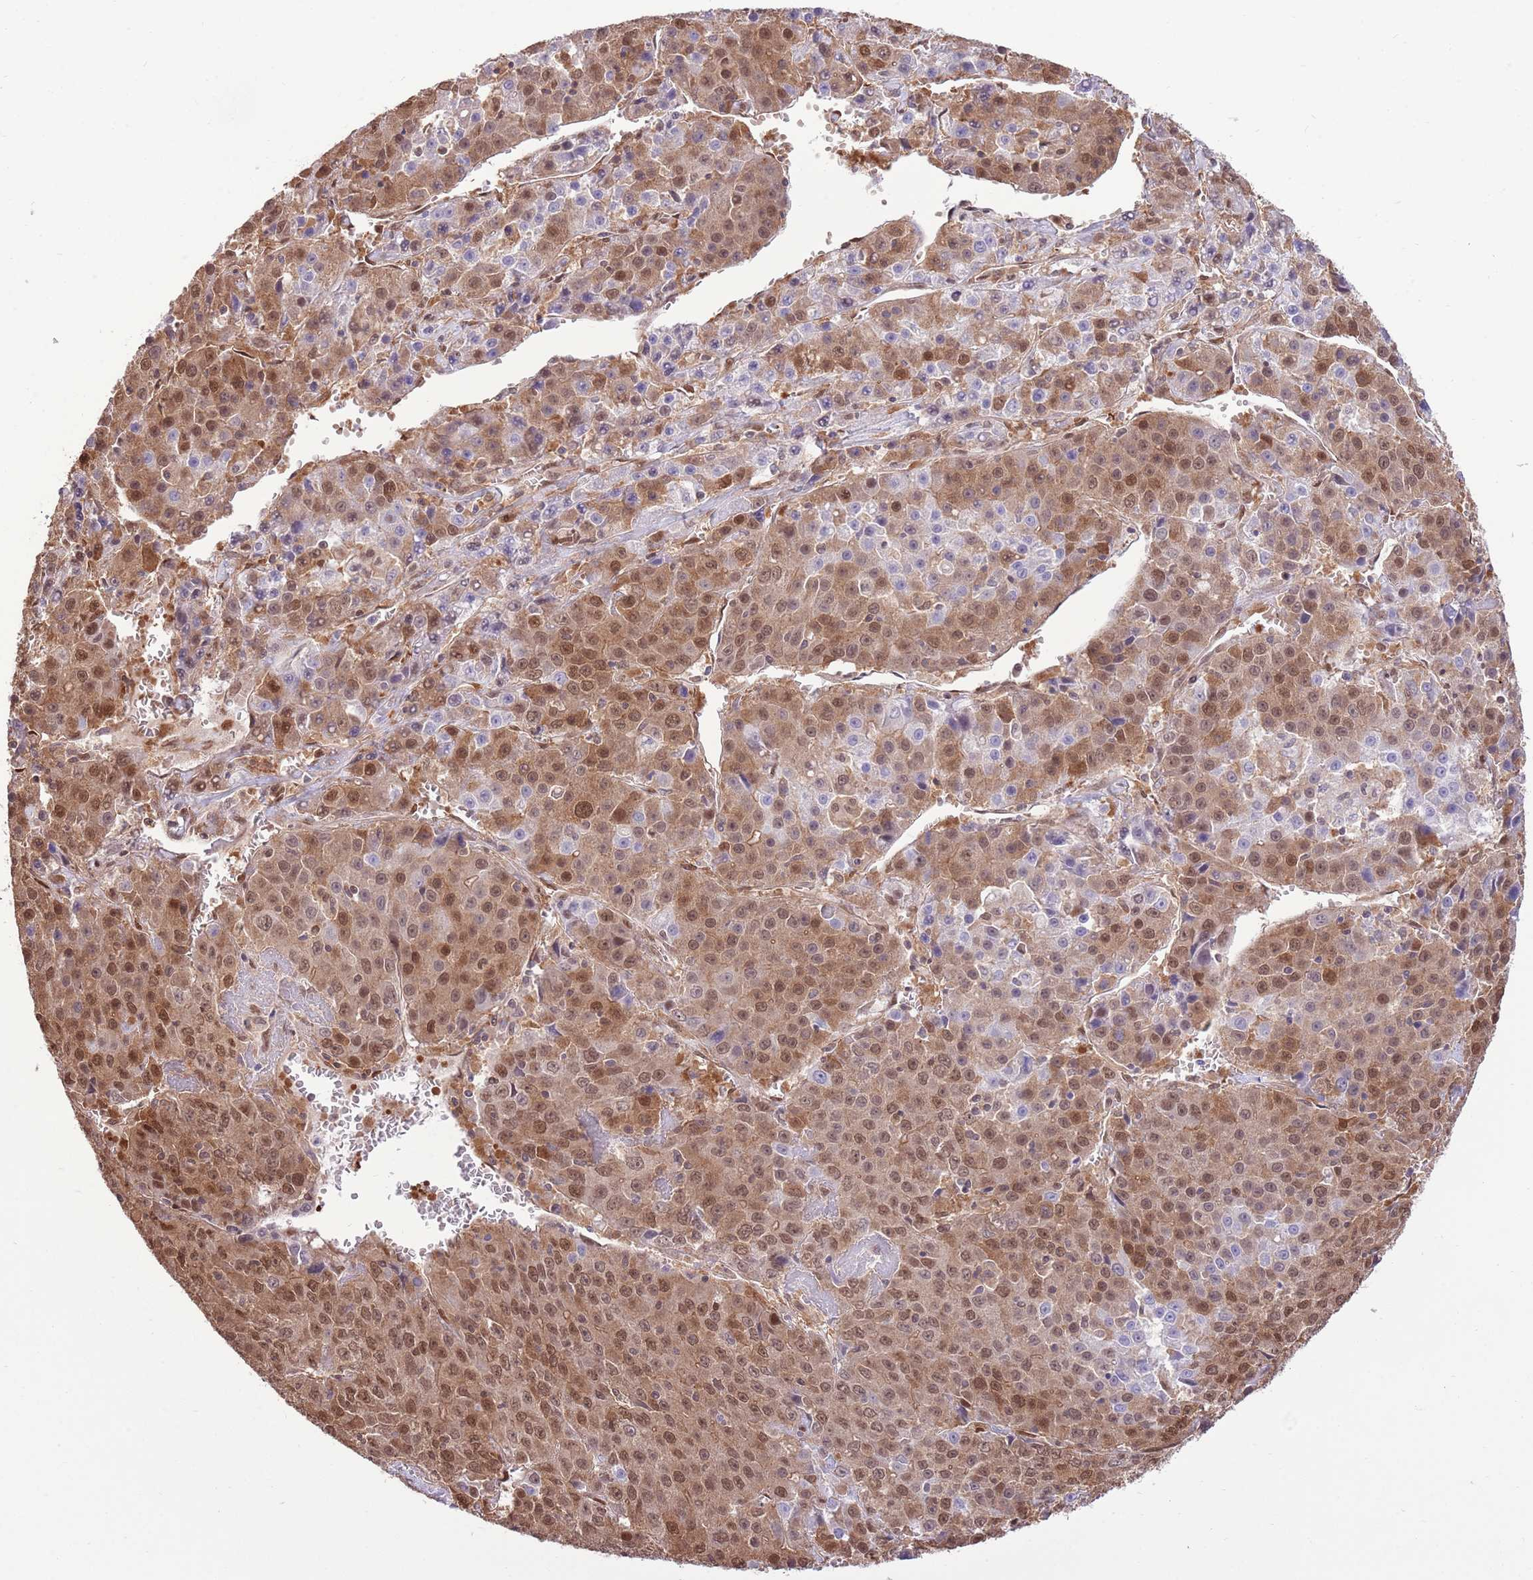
{"staining": {"intensity": "moderate", "quantity": ">75%", "location": "cytoplasmic/membranous,nuclear"}, "tissue": "liver cancer", "cell_type": "Tumor cells", "image_type": "cancer", "snomed": [{"axis": "morphology", "description": "Carcinoma, Hepatocellular, NOS"}, {"axis": "topography", "description": "Liver"}], "caption": "Protein expression analysis of liver cancer demonstrates moderate cytoplasmic/membranous and nuclear positivity in approximately >75% of tumor cells.", "gene": "NSFL1C", "patient": {"sex": "female", "age": 53}}